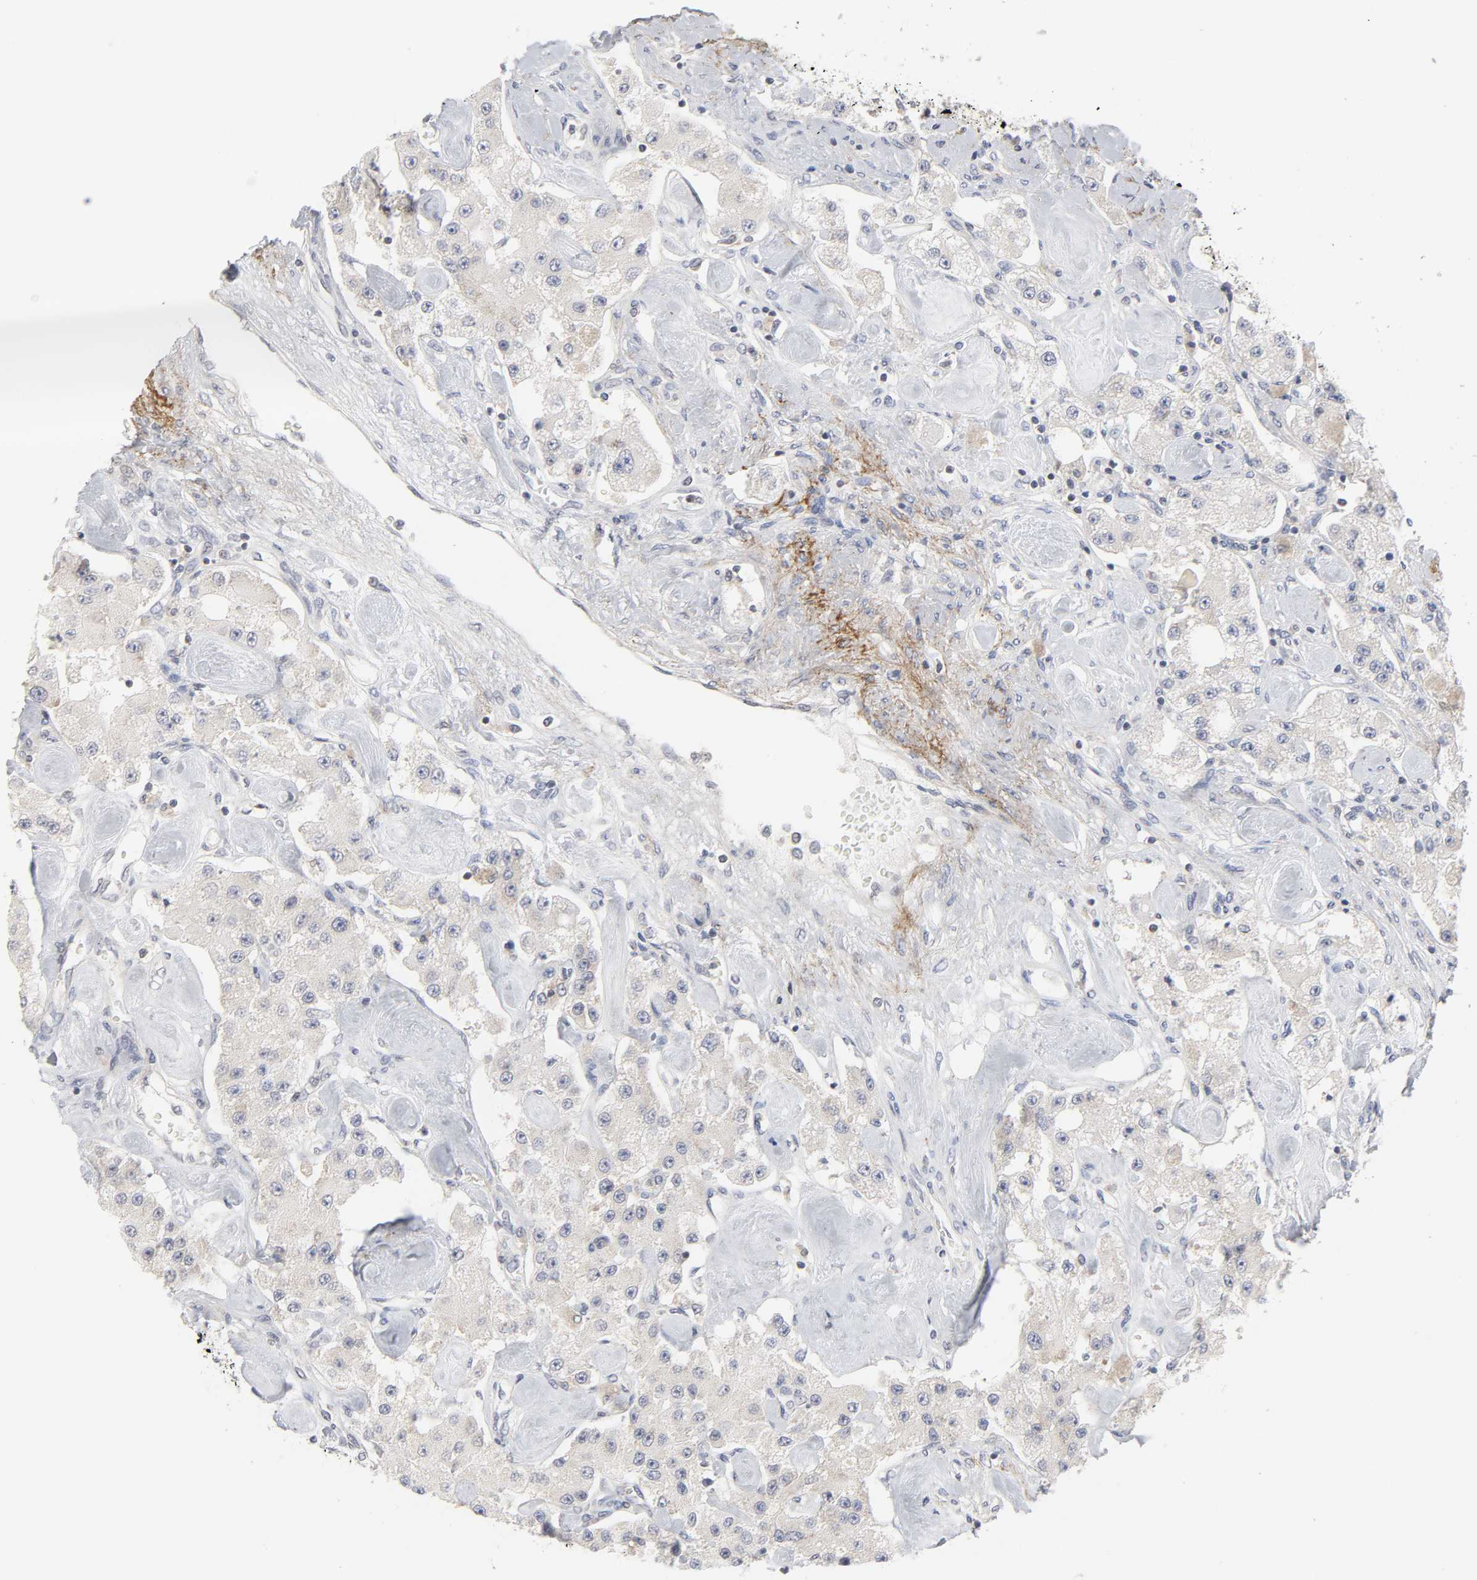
{"staining": {"intensity": "weak", "quantity": "<25%", "location": "cytoplasmic/membranous"}, "tissue": "carcinoid", "cell_type": "Tumor cells", "image_type": "cancer", "snomed": [{"axis": "morphology", "description": "Carcinoid, malignant, NOS"}, {"axis": "topography", "description": "Pancreas"}], "caption": "A micrograph of carcinoid (malignant) stained for a protein shows no brown staining in tumor cells. (Stains: DAB IHC with hematoxylin counter stain, Microscopy: brightfield microscopy at high magnification).", "gene": "IL4R", "patient": {"sex": "male", "age": 41}}